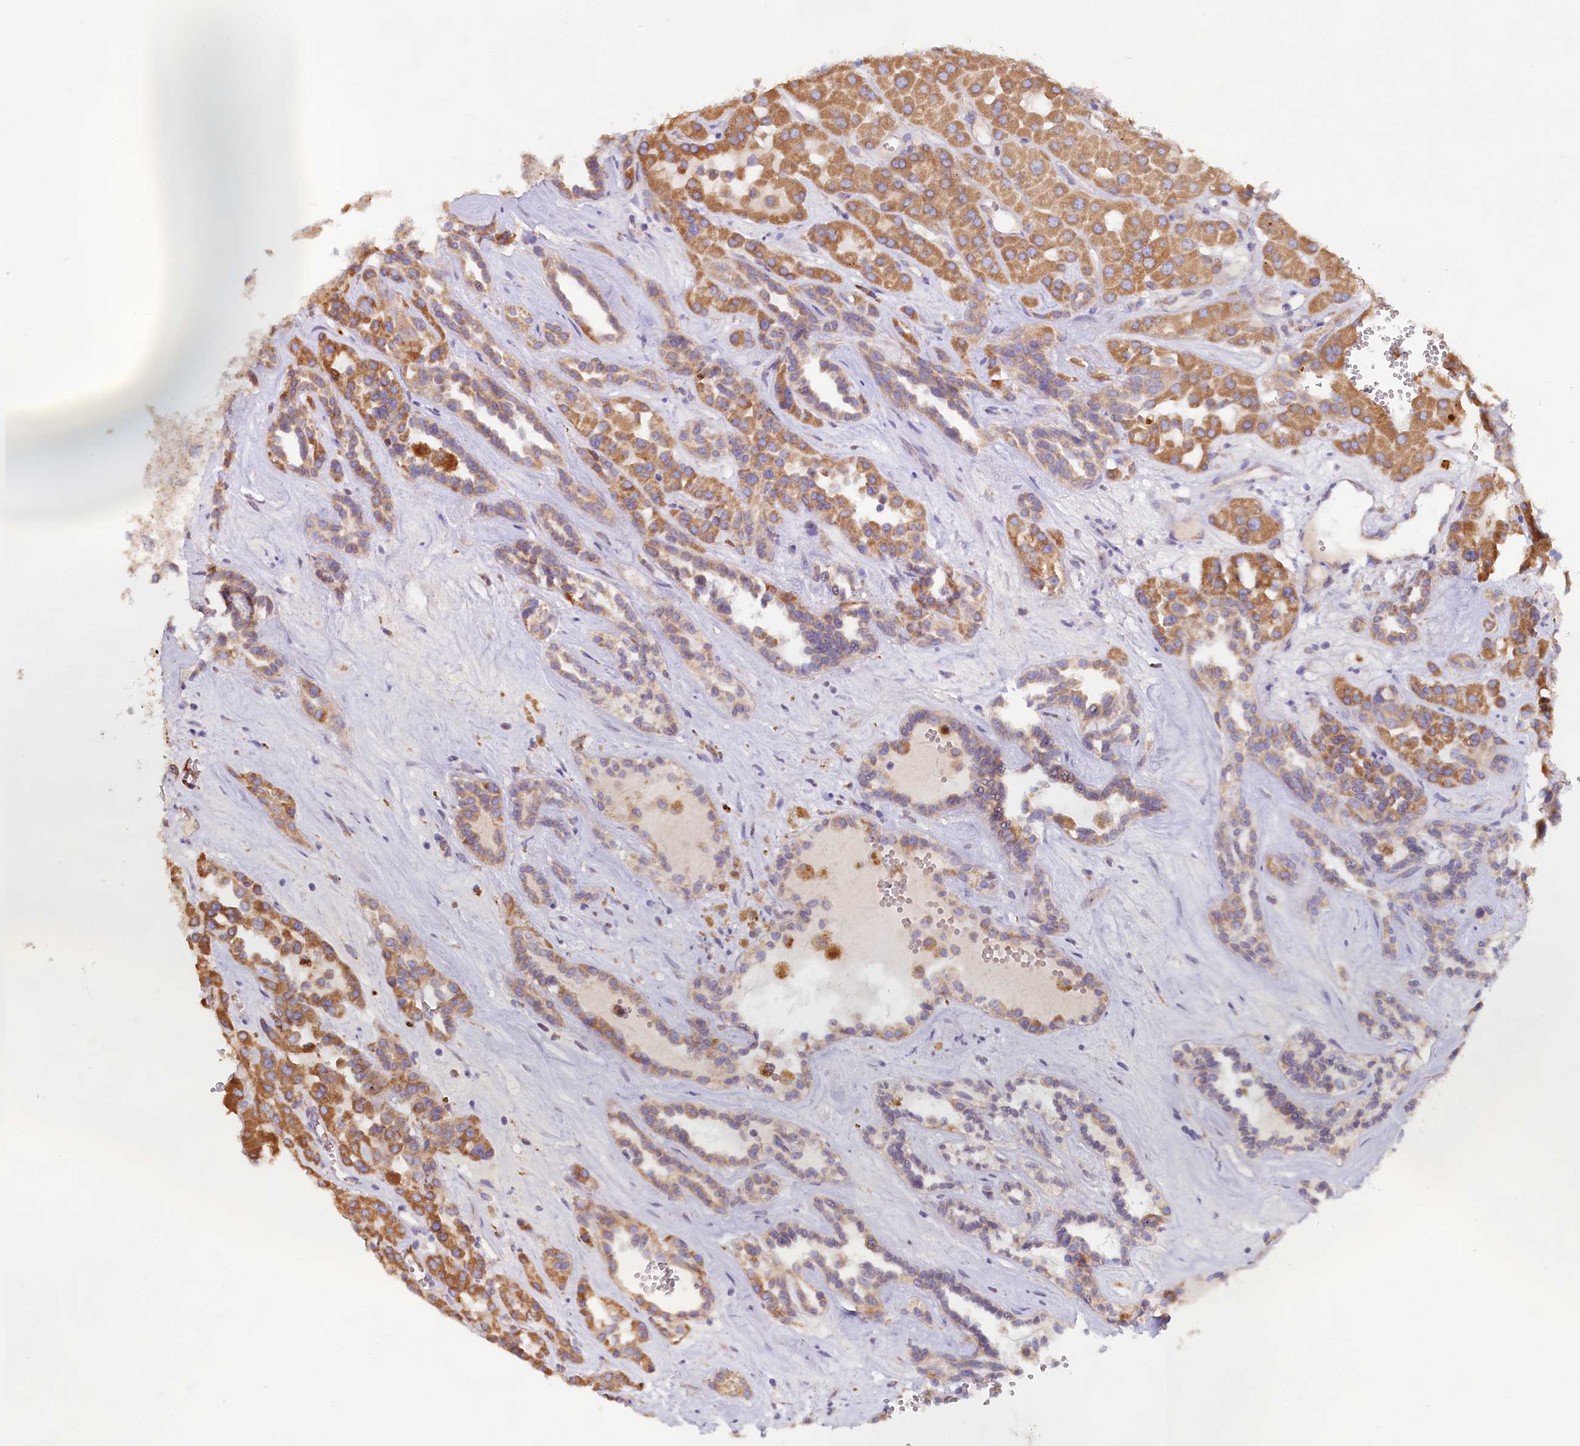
{"staining": {"intensity": "strong", "quantity": ">75%", "location": "cytoplasmic/membranous"}, "tissue": "renal cancer", "cell_type": "Tumor cells", "image_type": "cancer", "snomed": [{"axis": "morphology", "description": "Carcinoma, NOS"}, {"axis": "topography", "description": "Kidney"}], "caption": "A micrograph of human carcinoma (renal) stained for a protein demonstrates strong cytoplasmic/membranous brown staining in tumor cells.", "gene": "TBC1D19", "patient": {"sex": "female", "age": 75}}